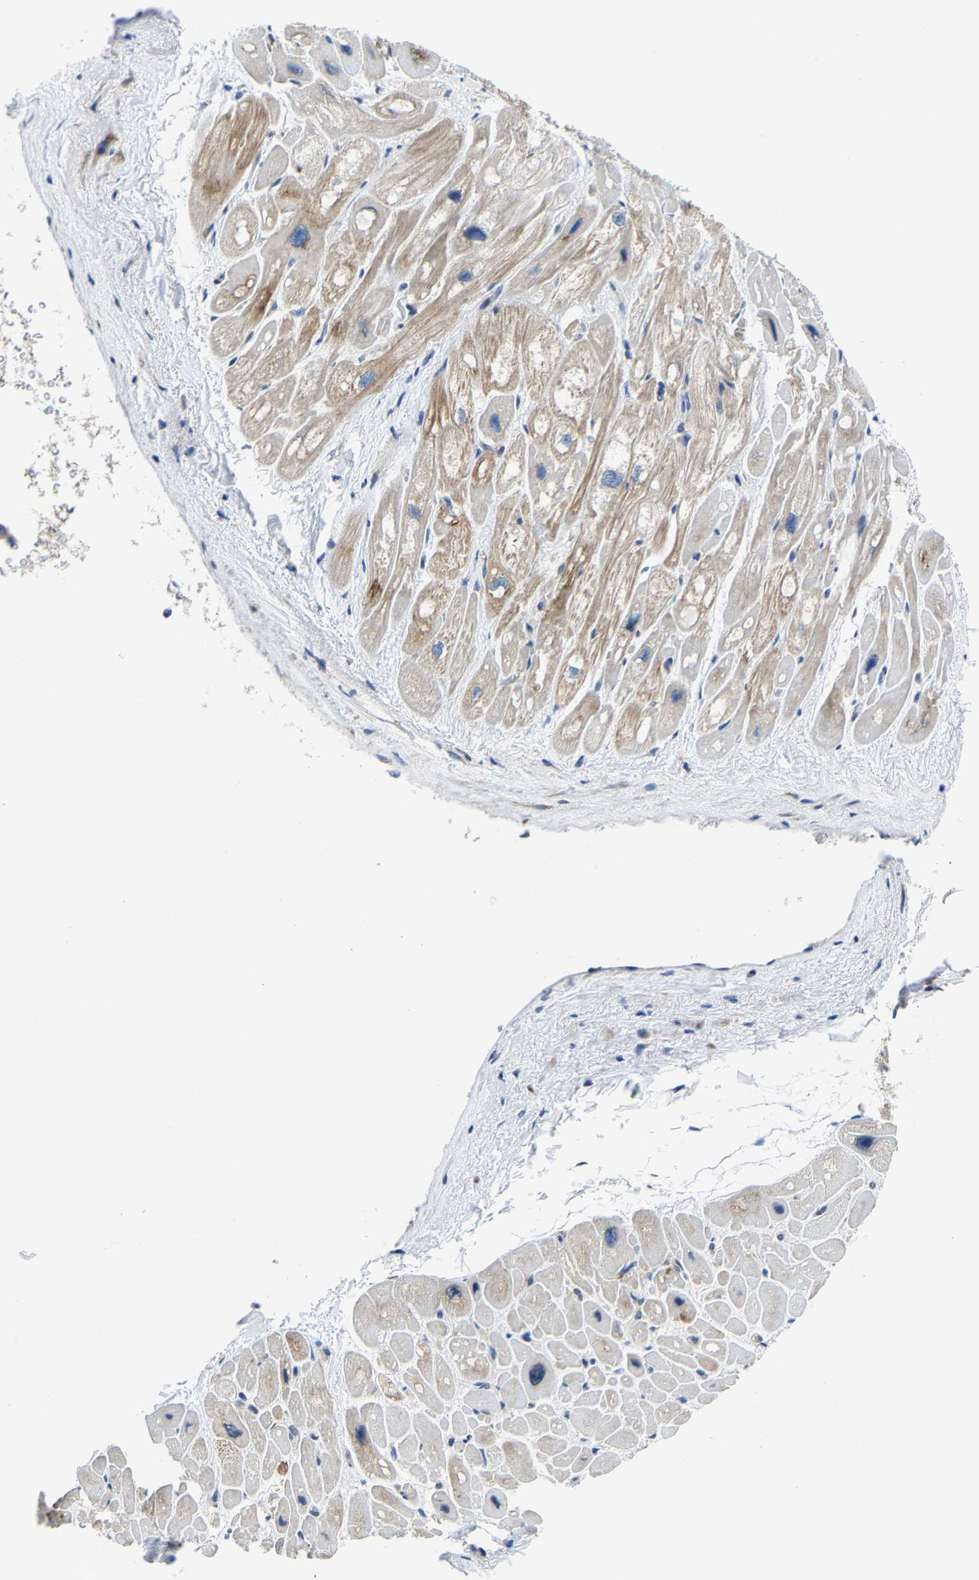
{"staining": {"intensity": "moderate", "quantity": "<25%", "location": "cytoplasmic/membranous"}, "tissue": "heart muscle", "cell_type": "Cardiomyocytes", "image_type": "normal", "snomed": [{"axis": "morphology", "description": "Normal tissue, NOS"}, {"axis": "topography", "description": "Heart"}], "caption": "A histopathology image of heart muscle stained for a protein reveals moderate cytoplasmic/membranous brown staining in cardiomyocytes.", "gene": "G3BP2", "patient": {"sex": "male", "age": 49}}